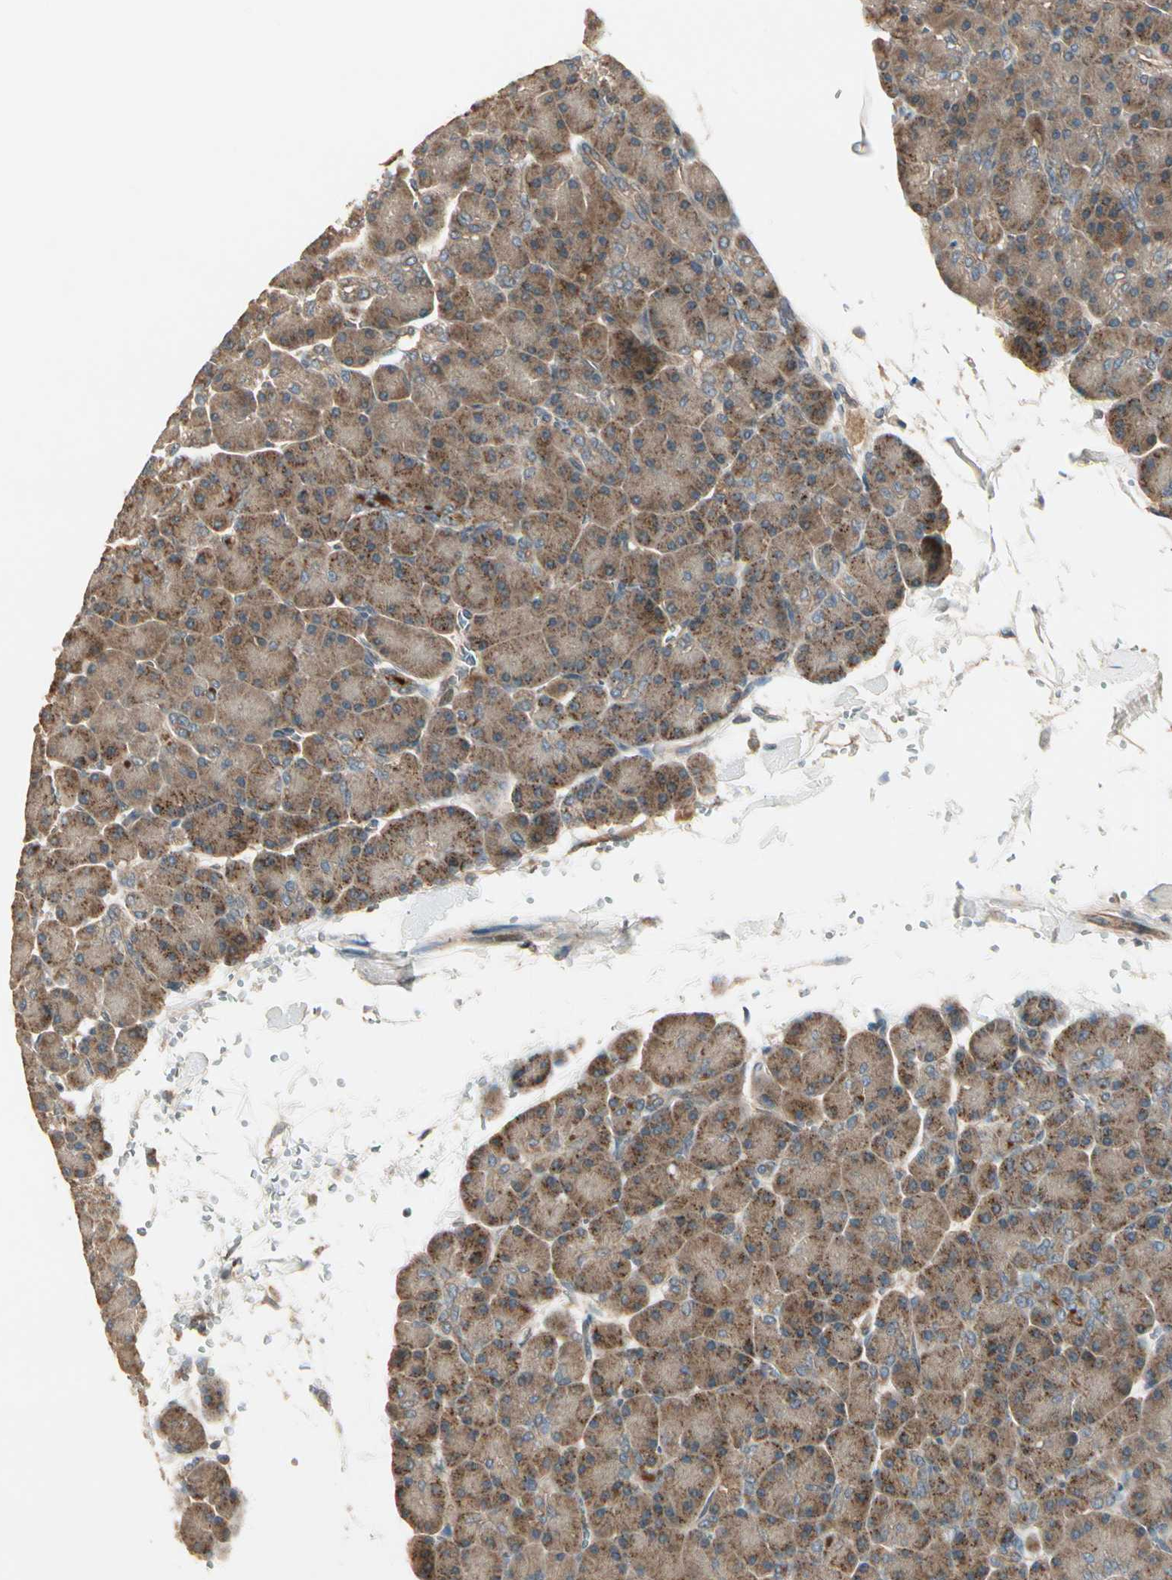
{"staining": {"intensity": "moderate", "quantity": ">75%", "location": "cytoplasmic/membranous"}, "tissue": "pancreas", "cell_type": "Exocrine glandular cells", "image_type": "normal", "snomed": [{"axis": "morphology", "description": "Normal tissue, NOS"}, {"axis": "topography", "description": "Pancreas"}], "caption": "Protein expression by immunohistochemistry (IHC) demonstrates moderate cytoplasmic/membranous staining in approximately >75% of exocrine glandular cells in unremarkable pancreas.", "gene": "ACVR1", "patient": {"sex": "female", "age": 43}}